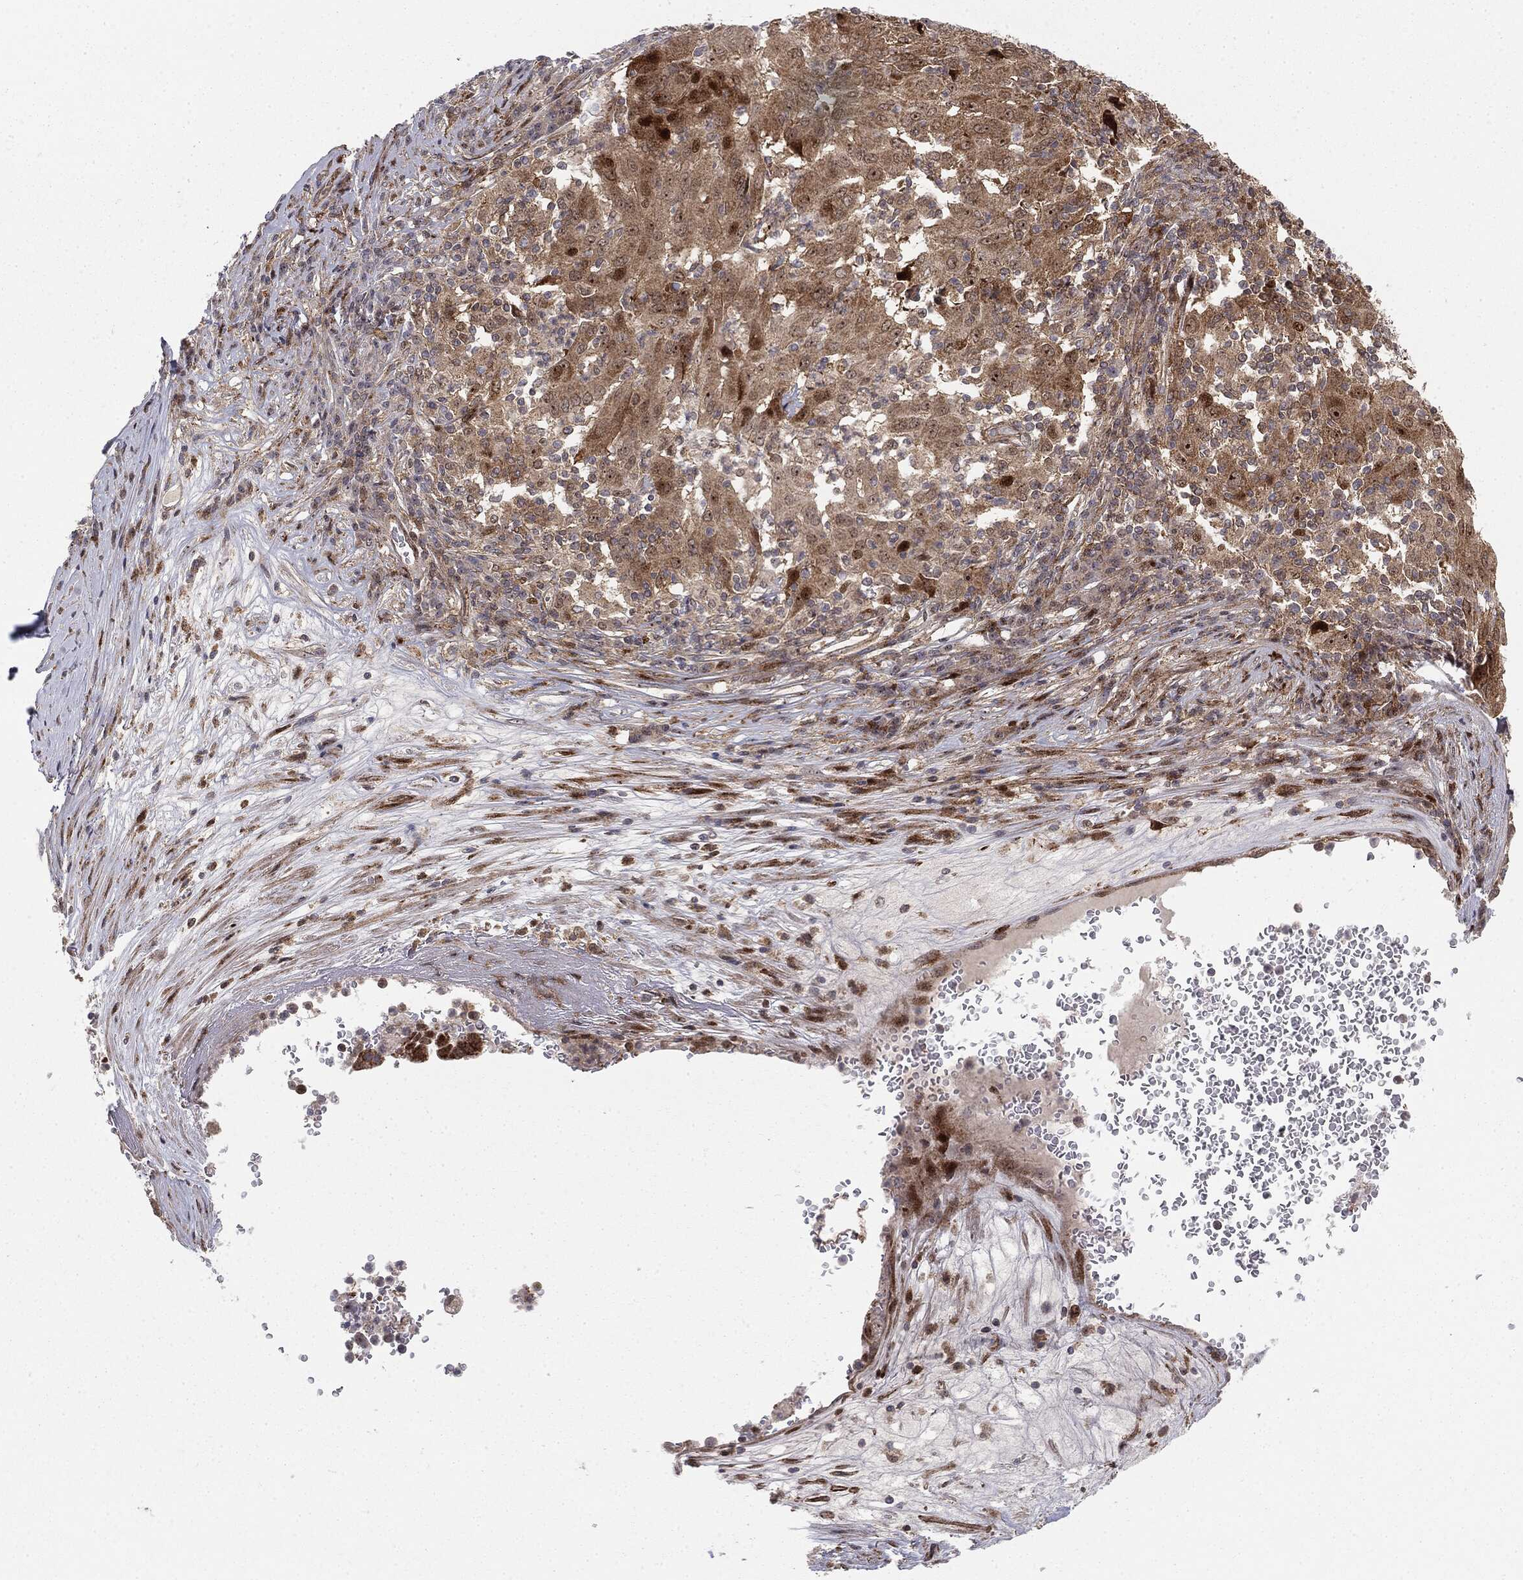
{"staining": {"intensity": "moderate", "quantity": "25%-75%", "location": "cytoplasmic/membranous,nuclear"}, "tissue": "pancreatic cancer", "cell_type": "Tumor cells", "image_type": "cancer", "snomed": [{"axis": "morphology", "description": "Adenocarcinoma, NOS"}, {"axis": "topography", "description": "Pancreas"}], "caption": "DAB (3,3'-diaminobenzidine) immunohistochemical staining of human pancreatic cancer shows moderate cytoplasmic/membranous and nuclear protein expression in approximately 25%-75% of tumor cells. (IHC, brightfield microscopy, high magnification).", "gene": "PTEN", "patient": {"sex": "male", "age": 63}}